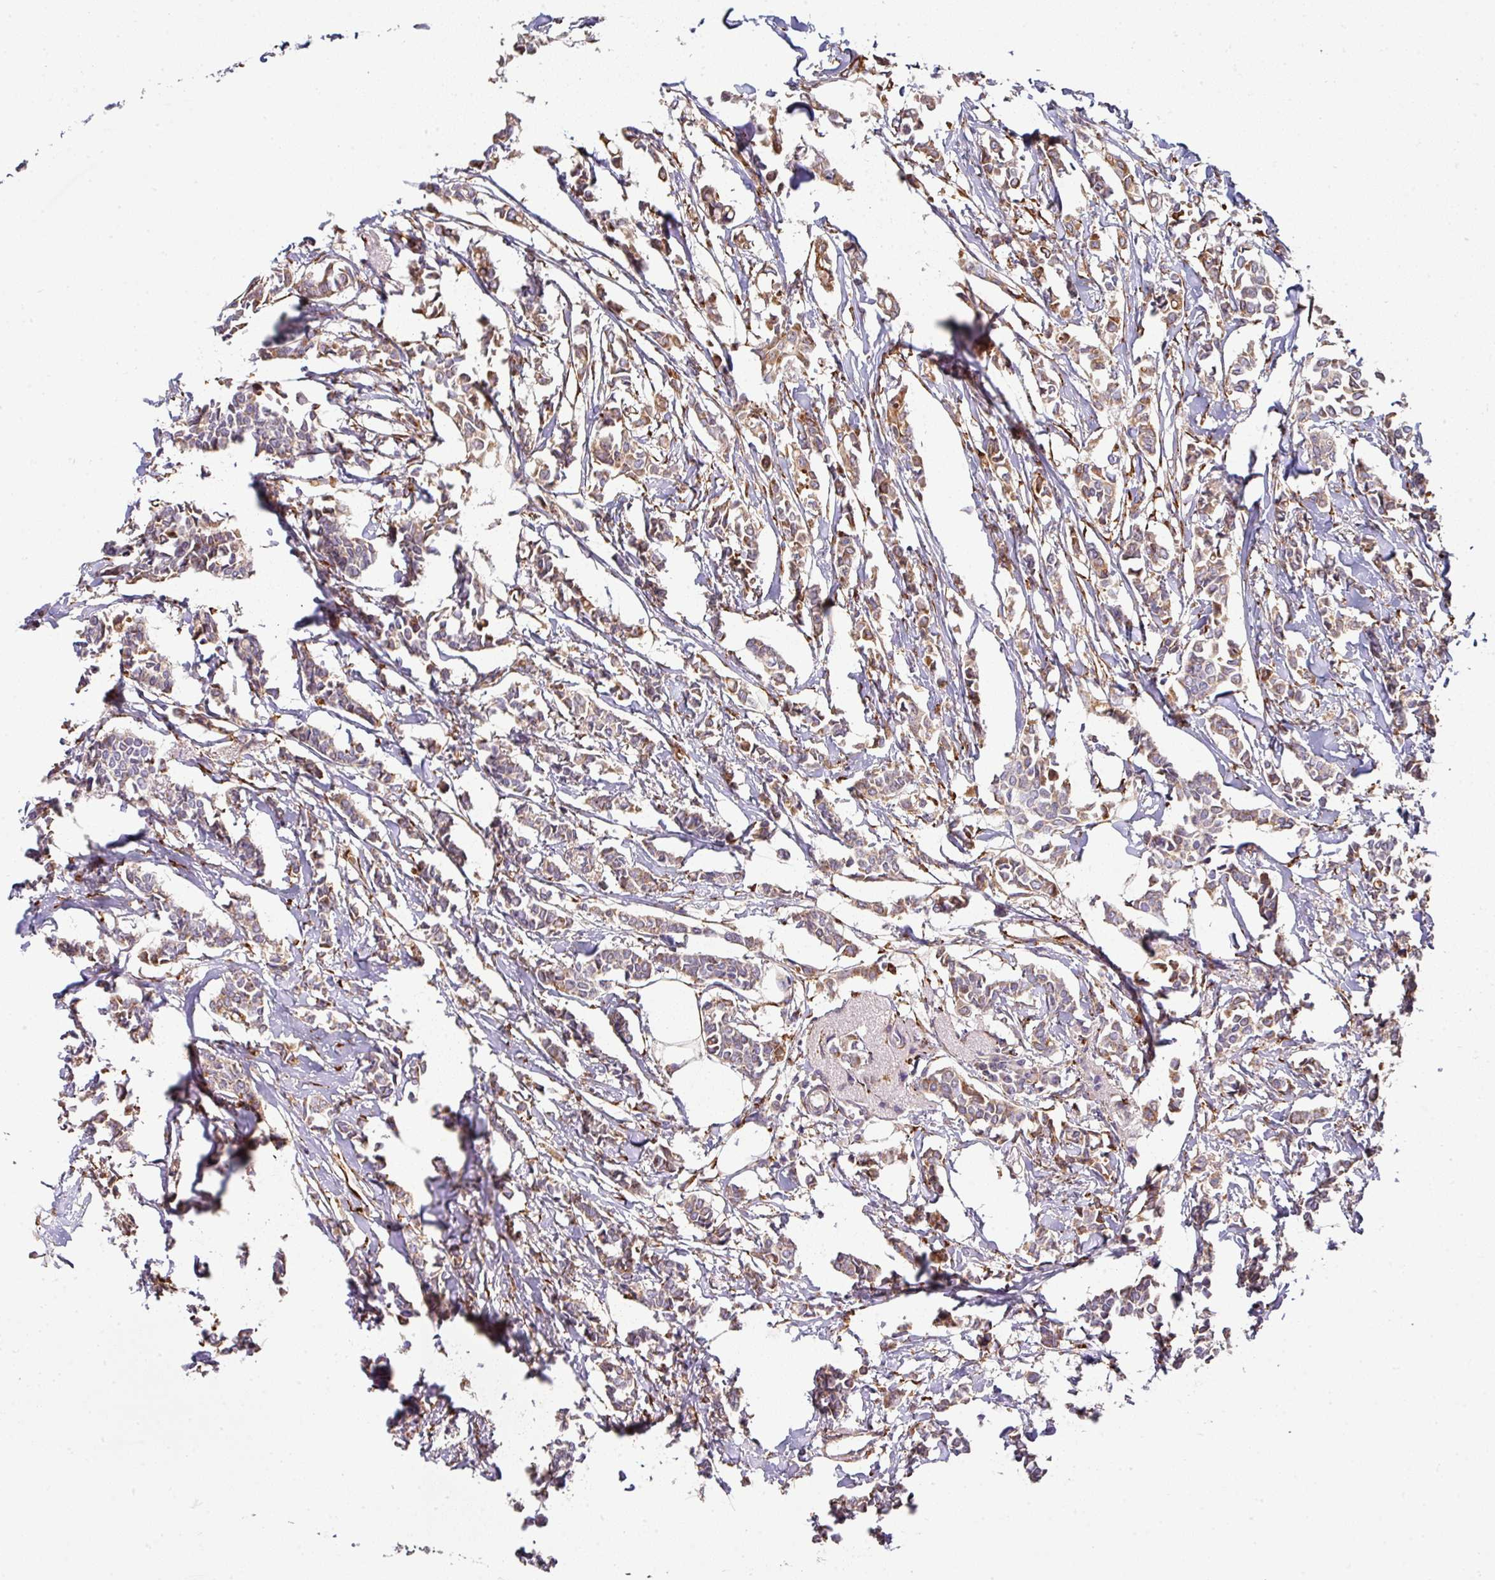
{"staining": {"intensity": "moderate", "quantity": ">75%", "location": "cytoplasmic/membranous"}, "tissue": "breast cancer", "cell_type": "Tumor cells", "image_type": "cancer", "snomed": [{"axis": "morphology", "description": "Duct carcinoma"}, {"axis": "topography", "description": "Breast"}], "caption": "A brown stain highlights moderate cytoplasmic/membranous positivity of a protein in breast cancer (intraductal carcinoma) tumor cells.", "gene": "ZNF268", "patient": {"sex": "female", "age": 41}}